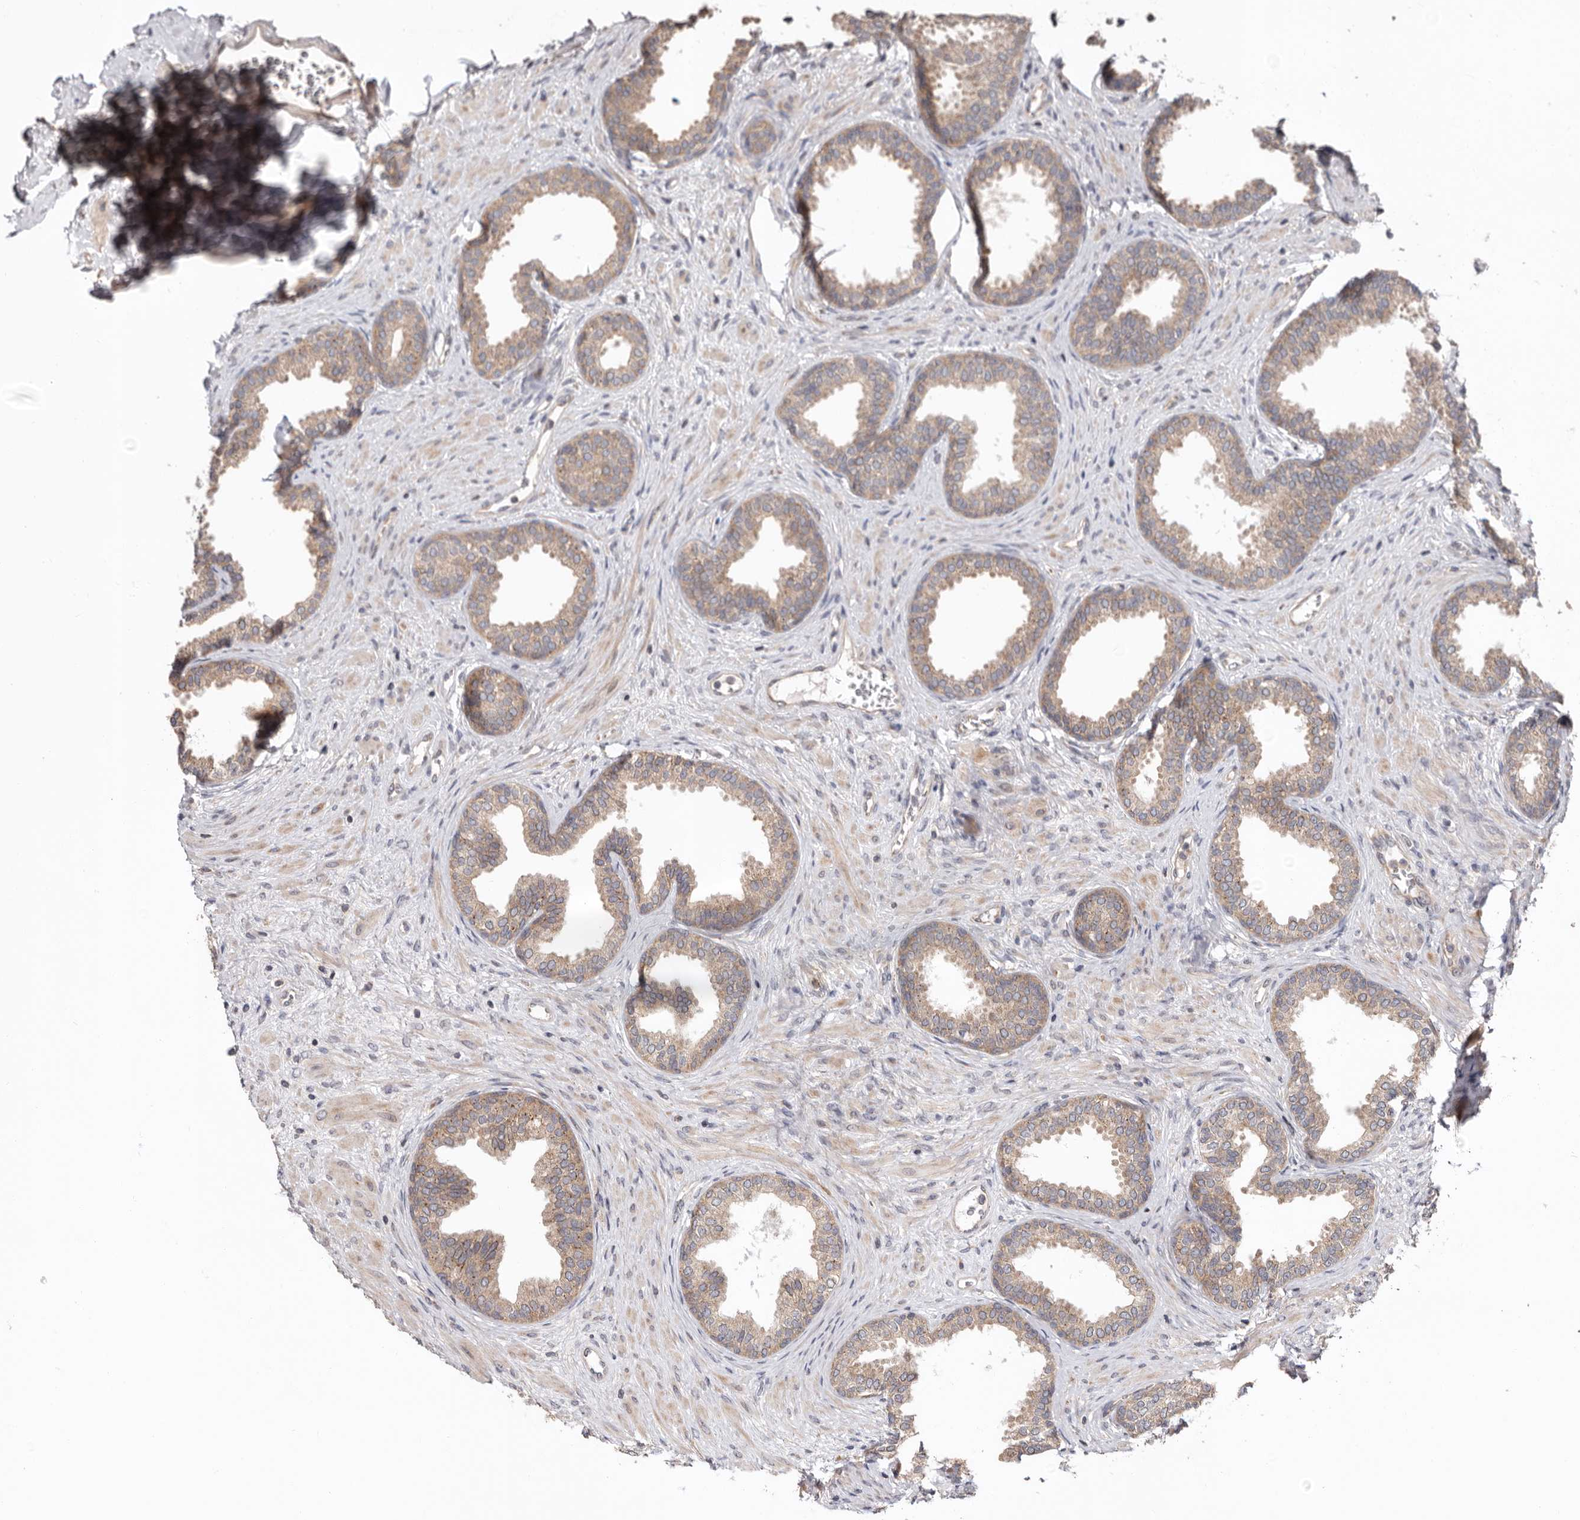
{"staining": {"intensity": "moderate", "quantity": "25%-75%", "location": "cytoplasmic/membranous"}, "tissue": "prostate", "cell_type": "Glandular cells", "image_type": "normal", "snomed": [{"axis": "morphology", "description": "Normal tissue, NOS"}, {"axis": "topography", "description": "Prostate"}], "caption": "Immunohistochemistry photomicrograph of normal prostate: prostate stained using IHC shows medium levels of moderate protein expression localized specifically in the cytoplasmic/membranous of glandular cells, appearing as a cytoplasmic/membranous brown color.", "gene": "TMUB1", "patient": {"sex": "male", "age": 76}}